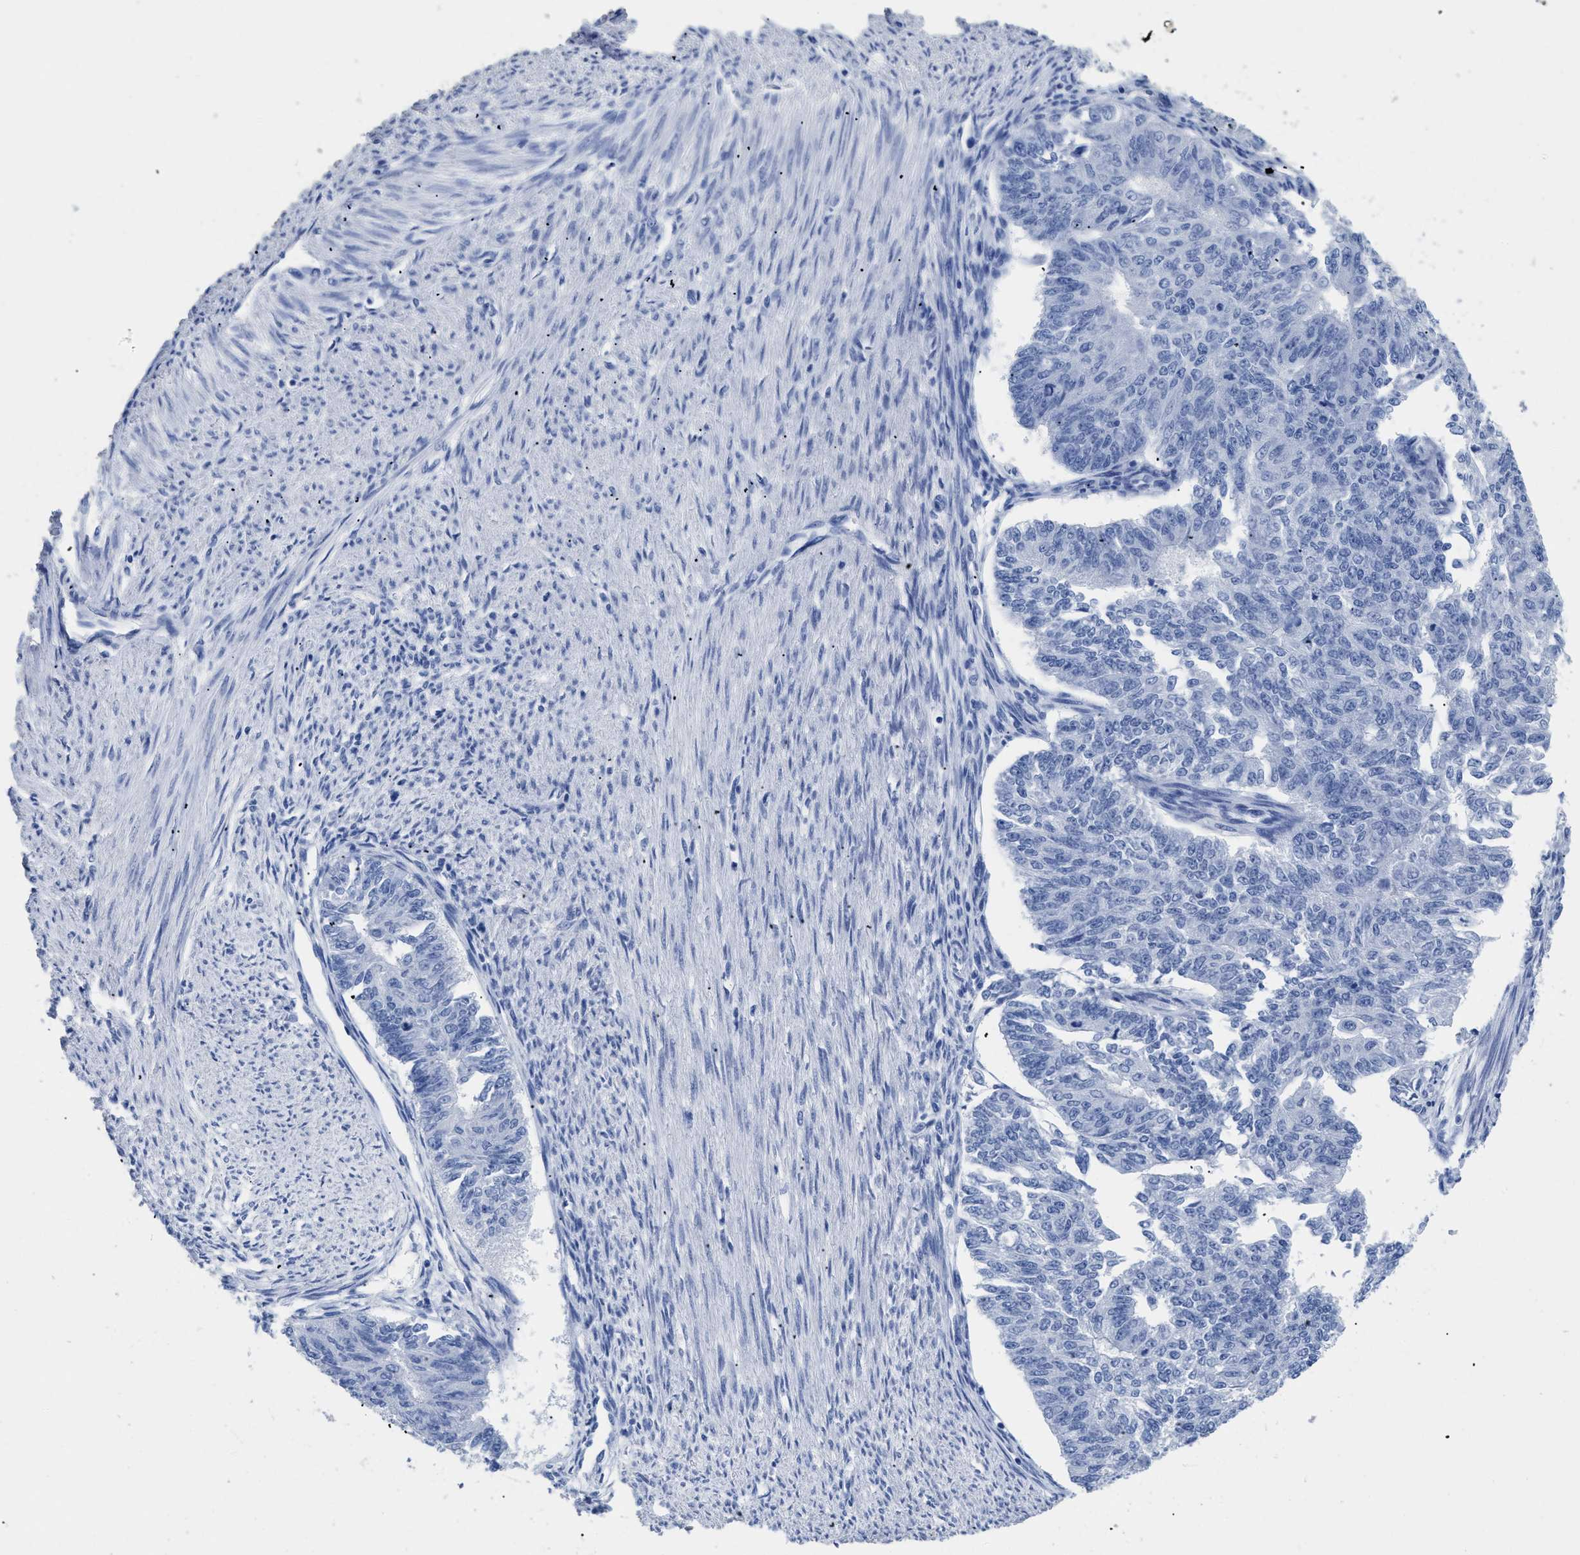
{"staining": {"intensity": "negative", "quantity": "none", "location": "none"}, "tissue": "endometrial cancer", "cell_type": "Tumor cells", "image_type": "cancer", "snomed": [{"axis": "morphology", "description": "Adenocarcinoma, NOS"}, {"axis": "topography", "description": "Endometrium"}], "caption": "A photomicrograph of adenocarcinoma (endometrial) stained for a protein displays no brown staining in tumor cells.", "gene": "DLC1", "patient": {"sex": "female", "age": 32}}